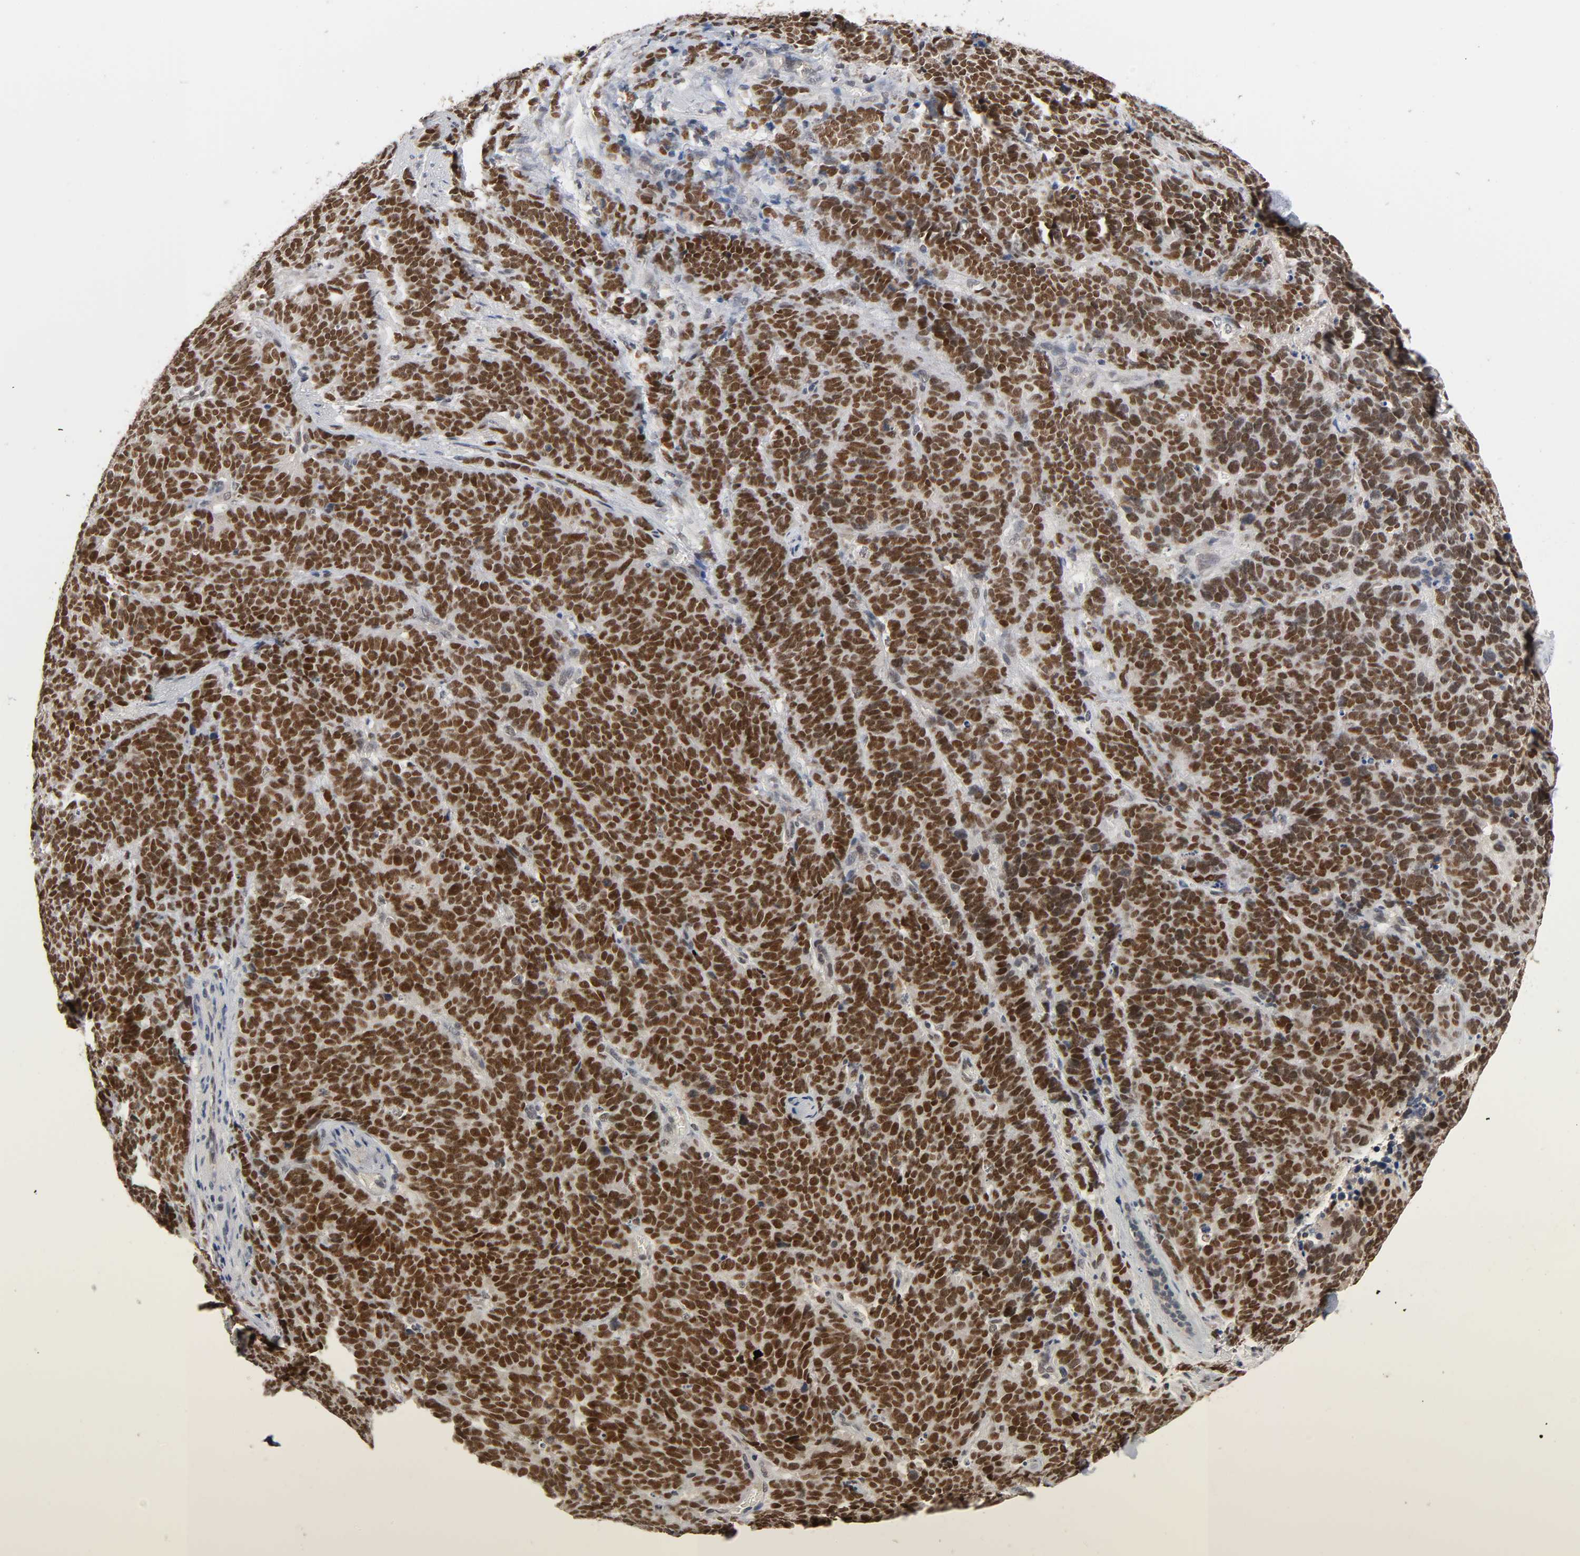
{"staining": {"intensity": "strong", "quantity": ">75%", "location": "nuclear"}, "tissue": "lung cancer", "cell_type": "Tumor cells", "image_type": "cancer", "snomed": [{"axis": "morphology", "description": "Neoplasm, malignant, NOS"}, {"axis": "topography", "description": "Lung"}], "caption": "Strong nuclear expression is identified in about >75% of tumor cells in lung cancer. The protein is shown in brown color, while the nuclei are stained blue.", "gene": "HTR1E", "patient": {"sex": "female", "age": 58}}